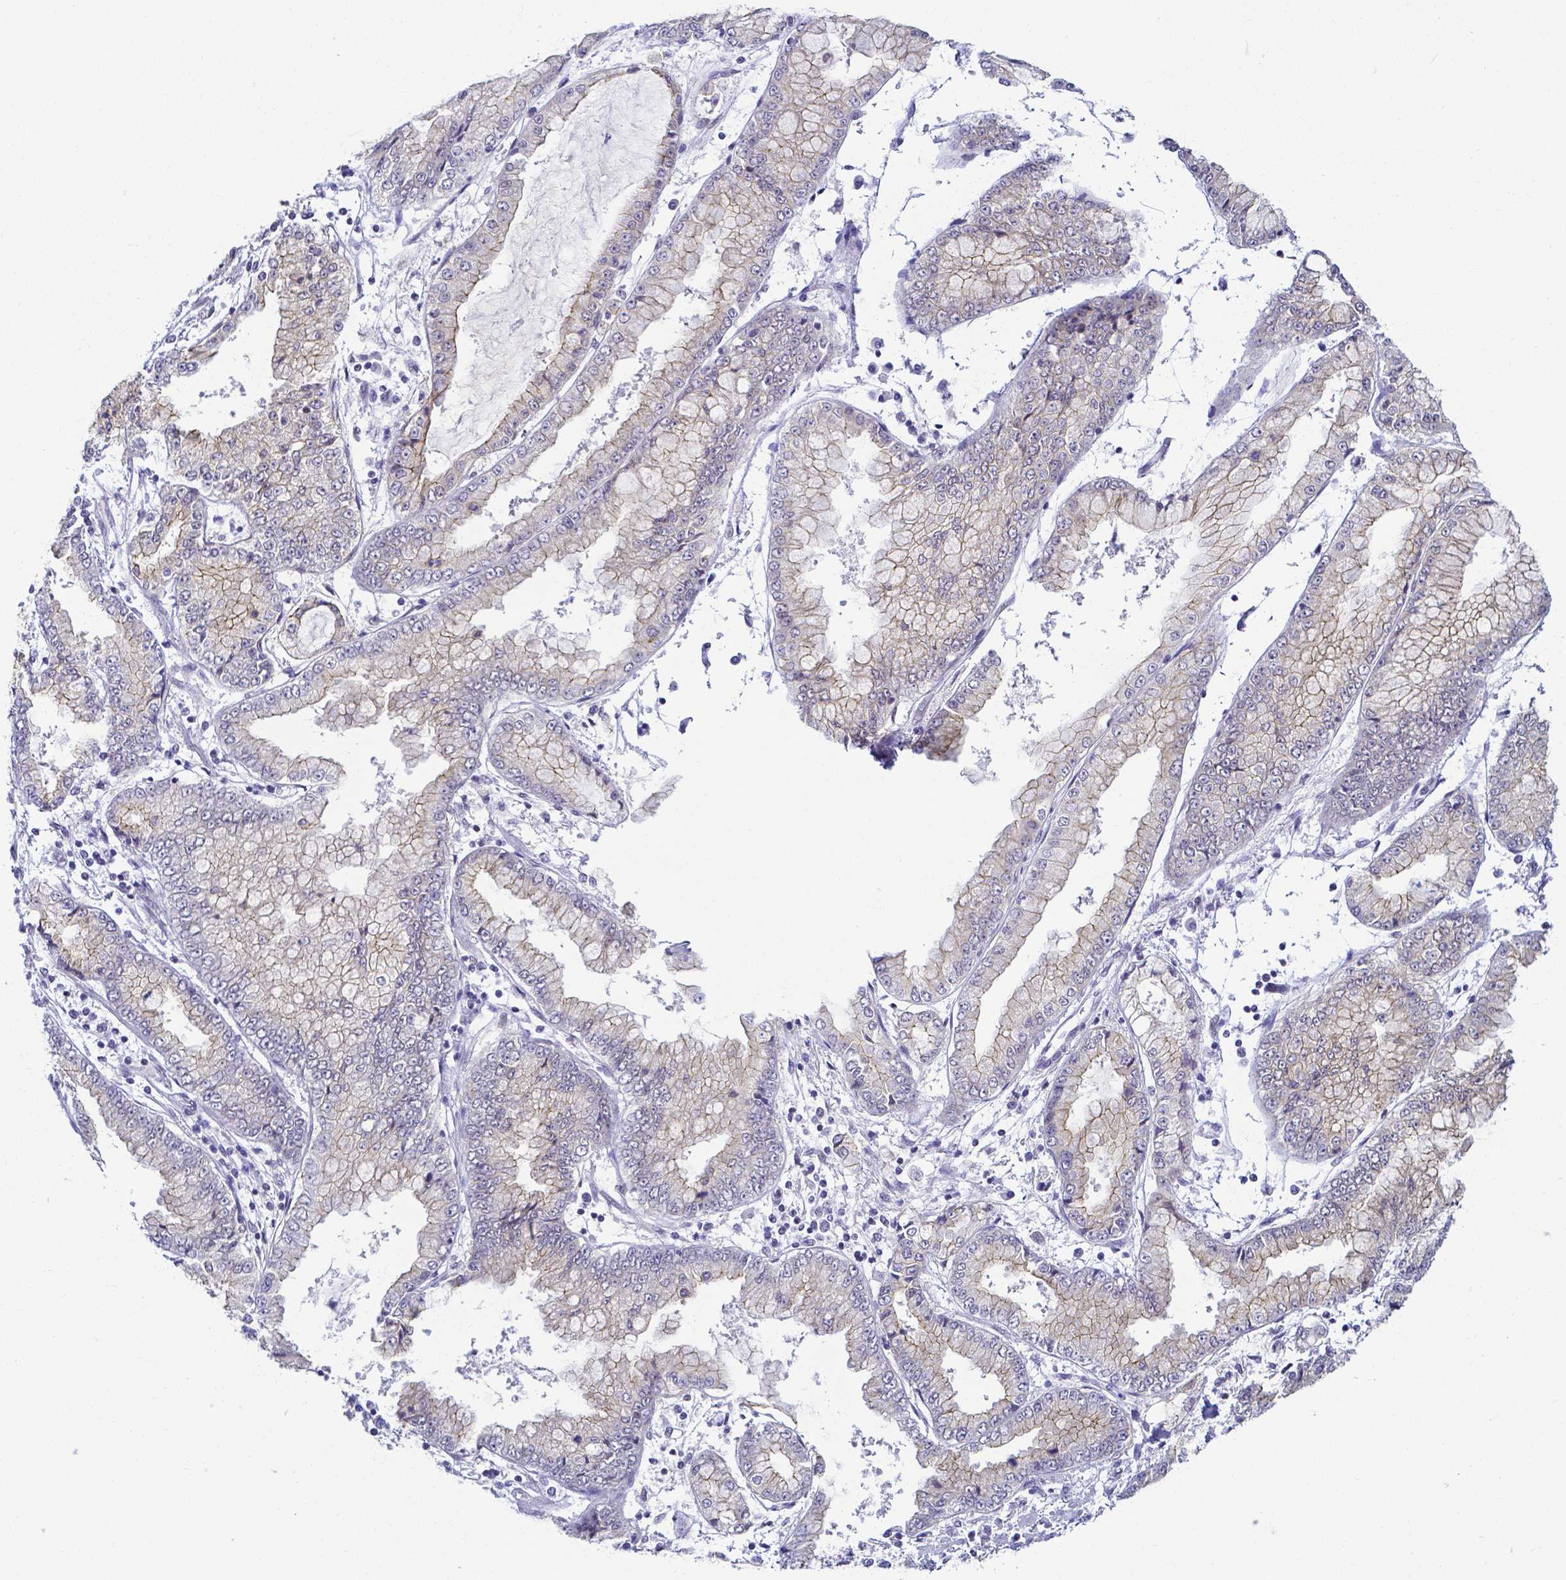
{"staining": {"intensity": "weak", "quantity": "25%-75%", "location": "cytoplasmic/membranous"}, "tissue": "stomach cancer", "cell_type": "Tumor cells", "image_type": "cancer", "snomed": [{"axis": "morphology", "description": "Adenocarcinoma, NOS"}, {"axis": "topography", "description": "Stomach, upper"}], "caption": "Stomach cancer stained with DAB IHC reveals low levels of weak cytoplasmic/membranous staining in approximately 25%-75% of tumor cells.", "gene": "FAM83G", "patient": {"sex": "female", "age": 74}}